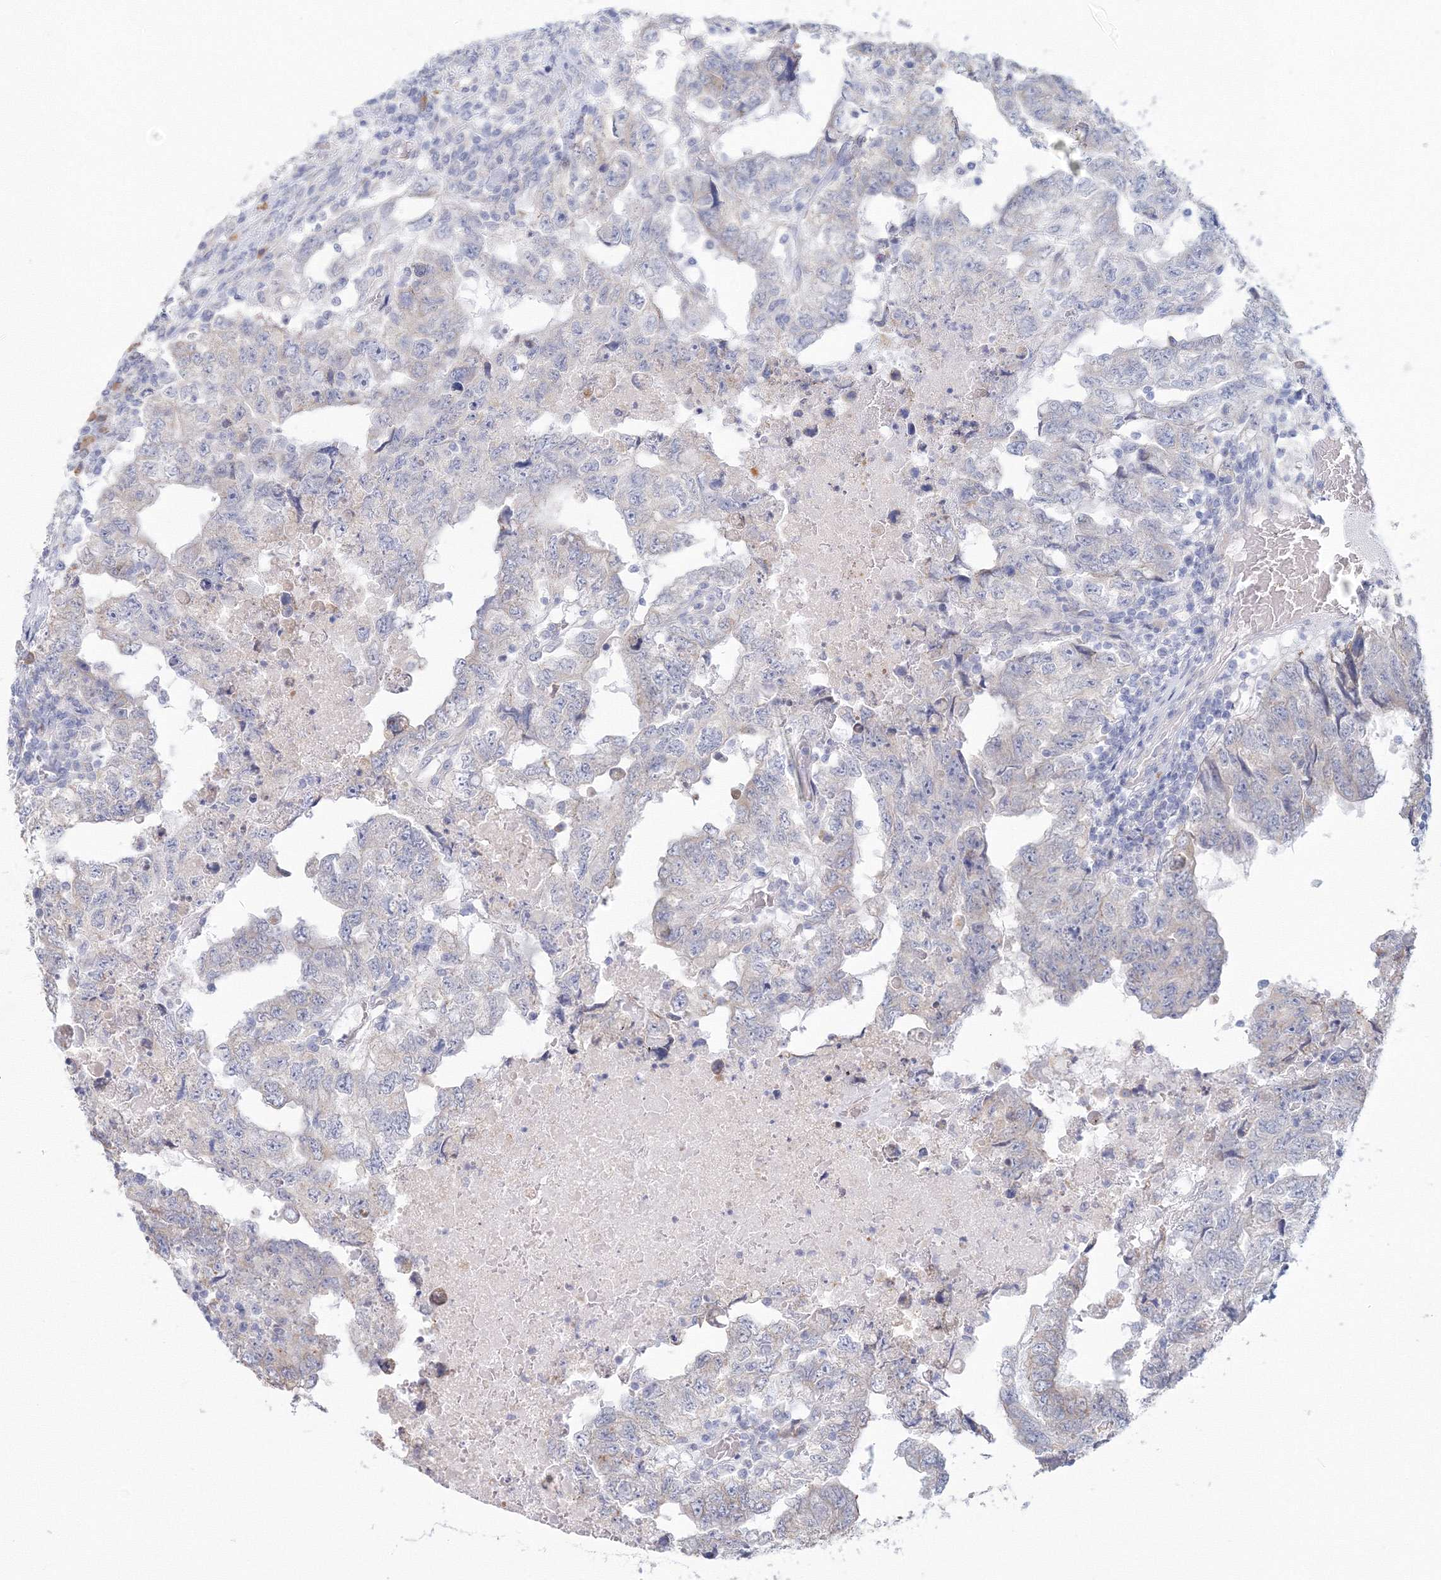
{"staining": {"intensity": "weak", "quantity": "<25%", "location": "cytoplasmic/membranous"}, "tissue": "testis cancer", "cell_type": "Tumor cells", "image_type": "cancer", "snomed": [{"axis": "morphology", "description": "Carcinoma, Embryonal, NOS"}, {"axis": "topography", "description": "Testis"}], "caption": "Immunohistochemistry (IHC) micrograph of neoplastic tissue: testis cancer stained with DAB shows no significant protein positivity in tumor cells.", "gene": "VSIG1", "patient": {"sex": "male", "age": 36}}